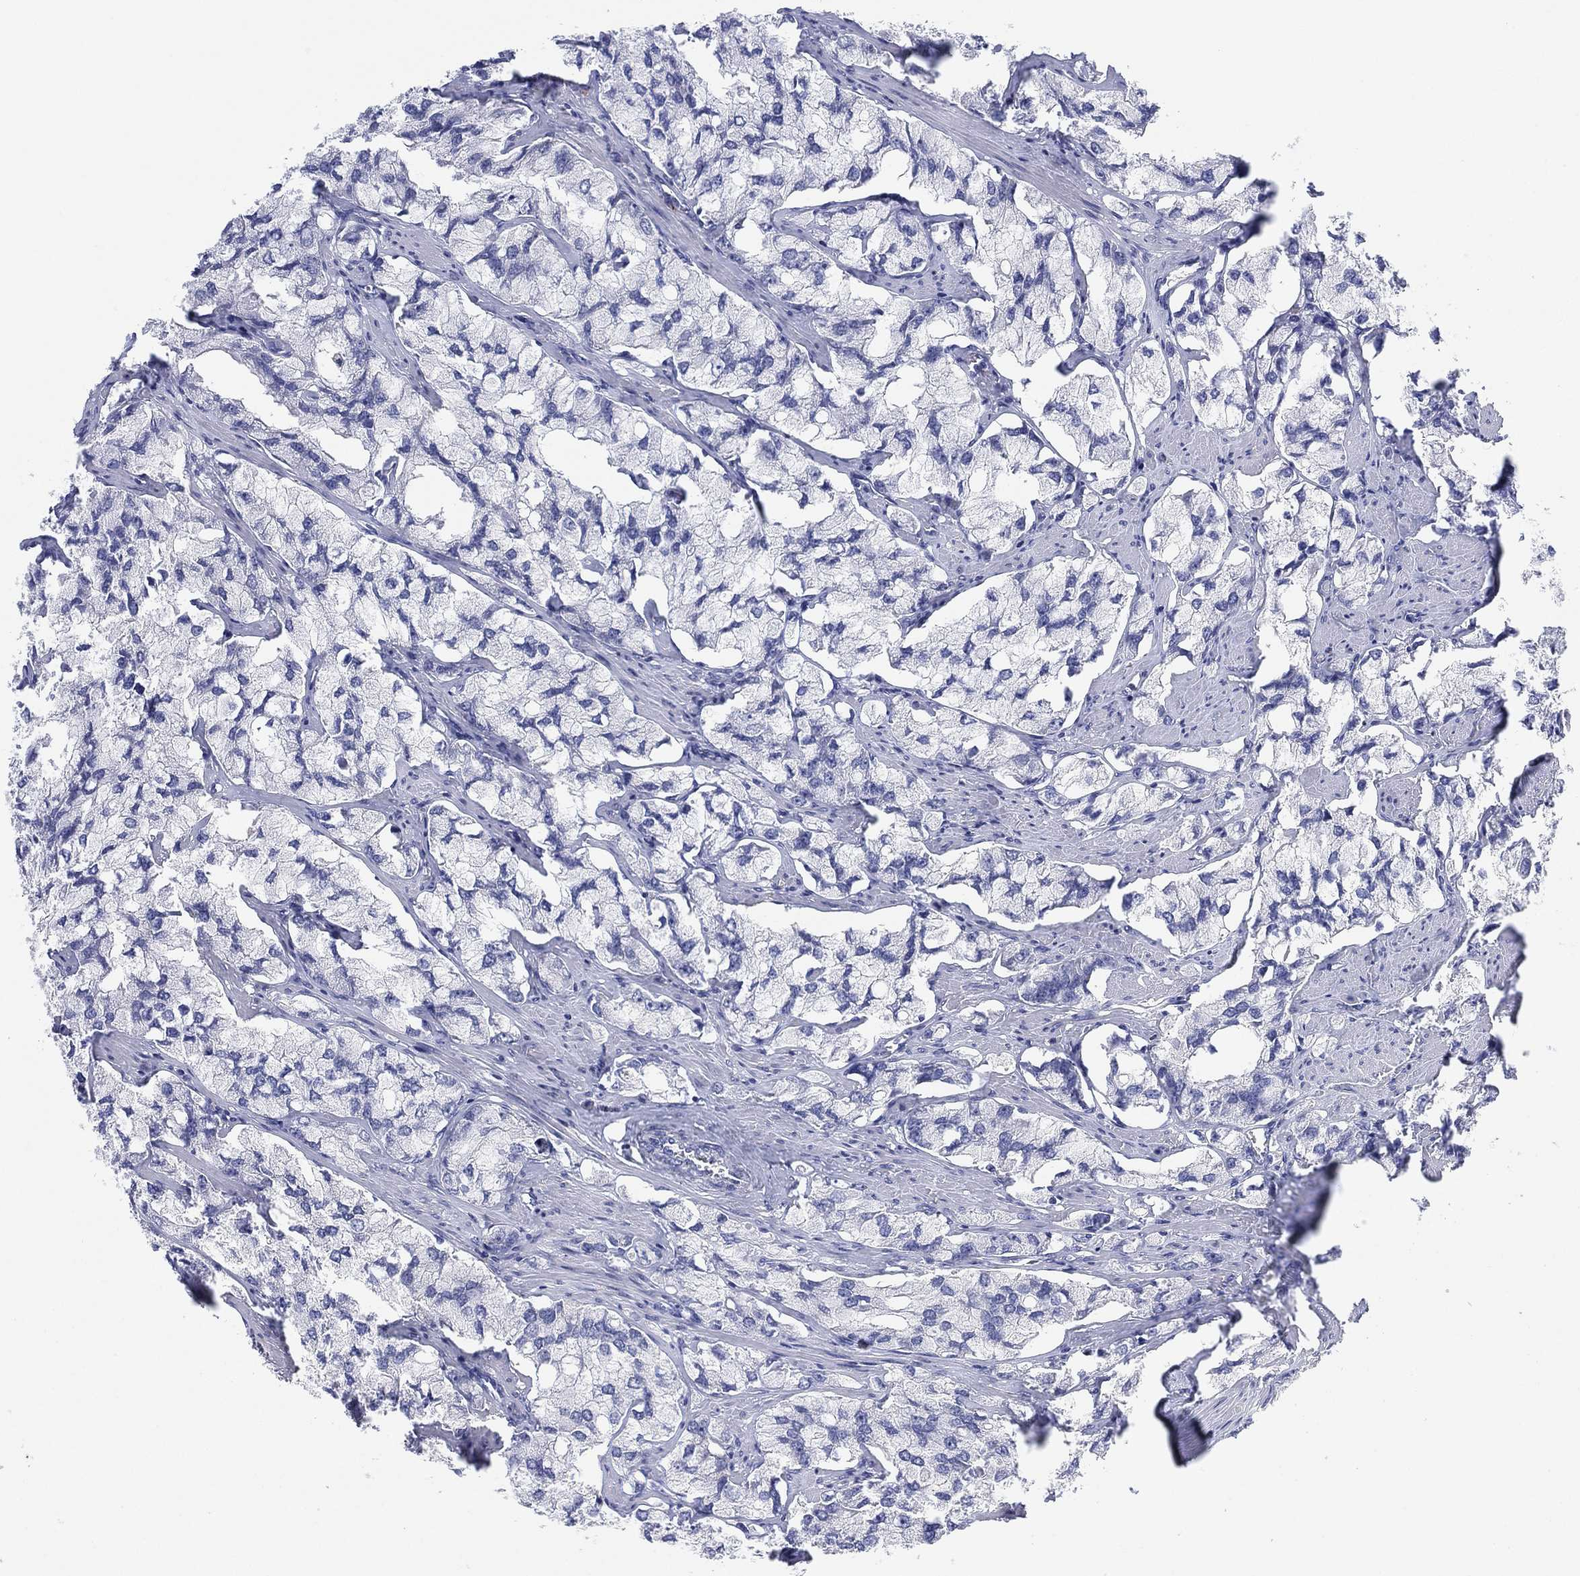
{"staining": {"intensity": "negative", "quantity": "none", "location": "none"}, "tissue": "prostate cancer", "cell_type": "Tumor cells", "image_type": "cancer", "snomed": [{"axis": "morphology", "description": "Adenocarcinoma, NOS"}, {"axis": "topography", "description": "Prostate and seminal vesicle, NOS"}, {"axis": "topography", "description": "Prostate"}], "caption": "IHC of prostate adenocarcinoma demonstrates no expression in tumor cells.", "gene": "TMEM40", "patient": {"sex": "male", "age": 64}}